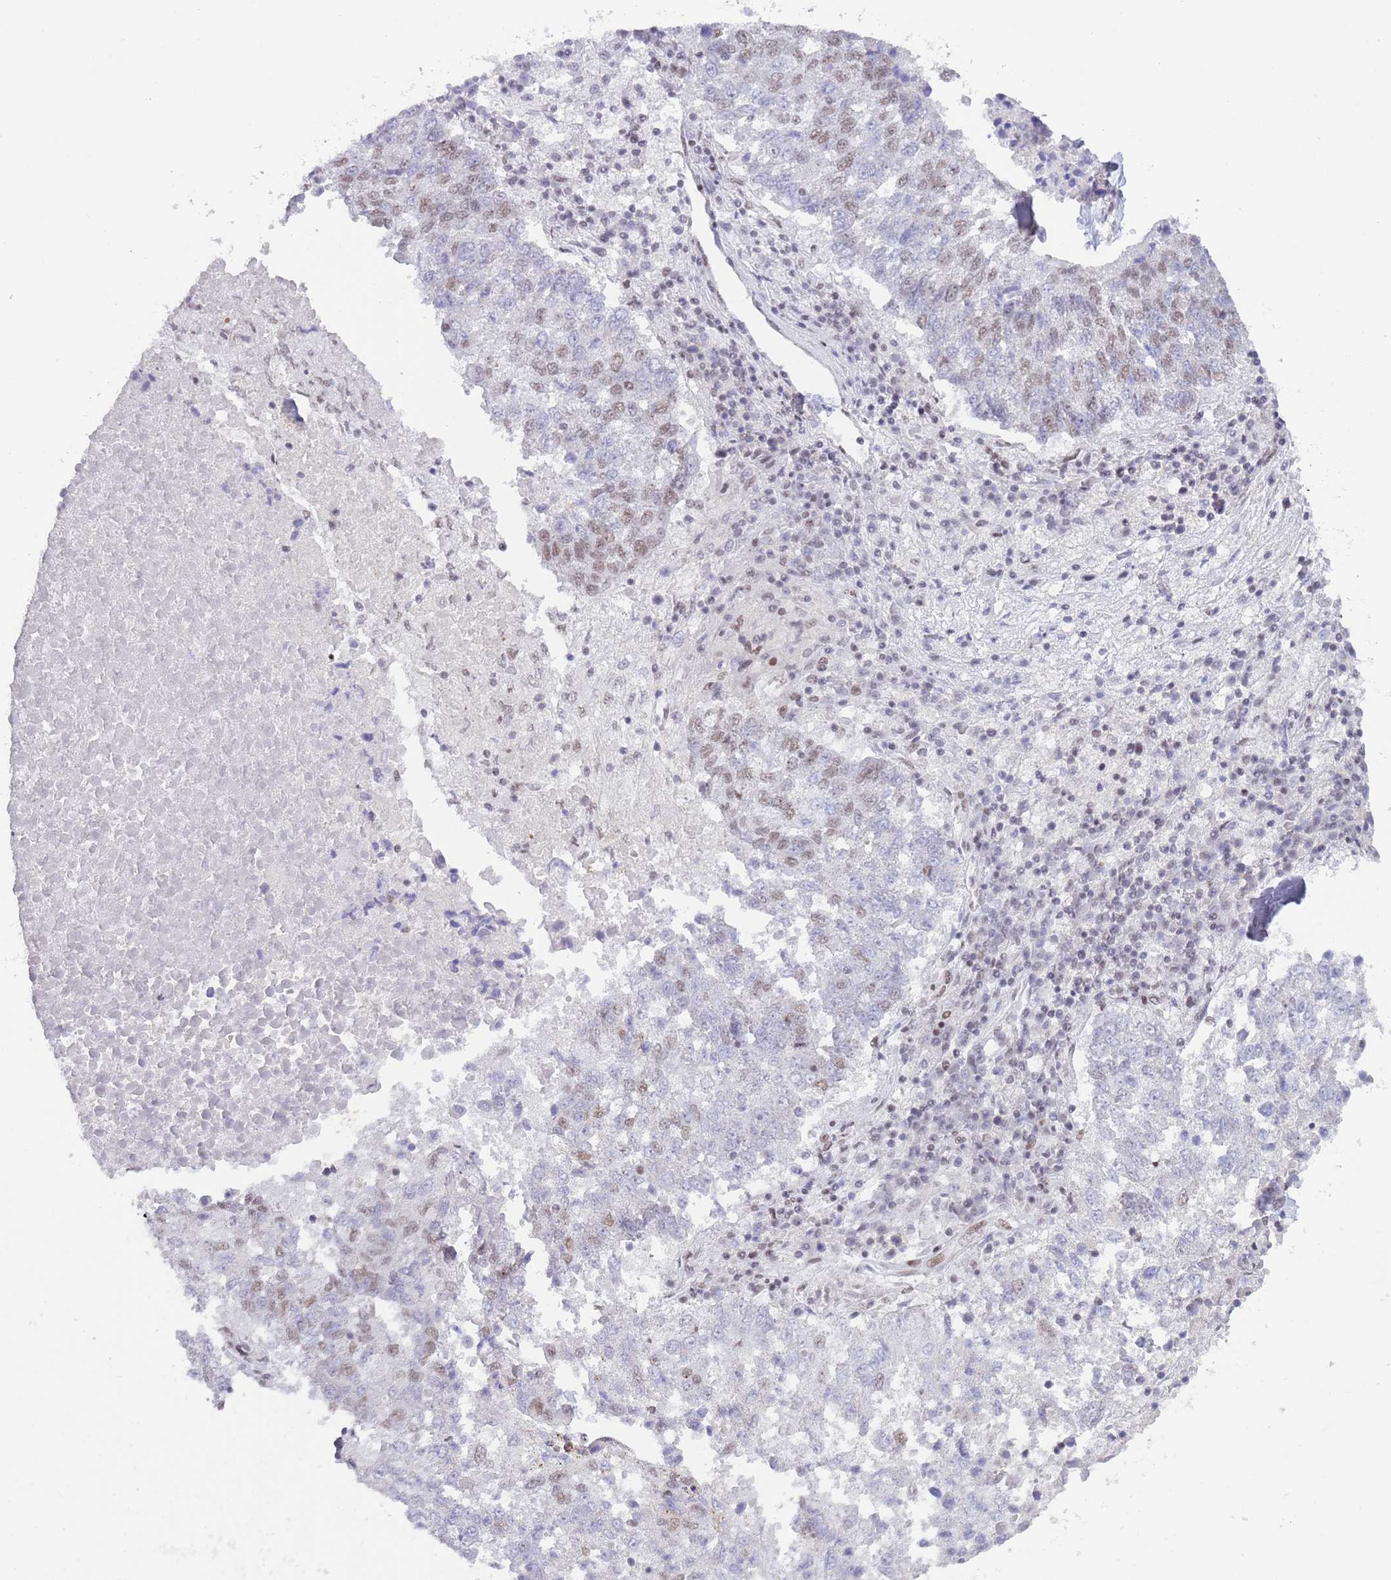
{"staining": {"intensity": "moderate", "quantity": "25%-75%", "location": "nuclear"}, "tissue": "lung cancer", "cell_type": "Tumor cells", "image_type": "cancer", "snomed": [{"axis": "morphology", "description": "Squamous cell carcinoma, NOS"}, {"axis": "topography", "description": "Lung"}], "caption": "Immunohistochemical staining of human lung squamous cell carcinoma reveals moderate nuclear protein expression in approximately 25%-75% of tumor cells. The protein of interest is shown in brown color, while the nuclei are stained blue.", "gene": "ZNF382", "patient": {"sex": "male", "age": 73}}